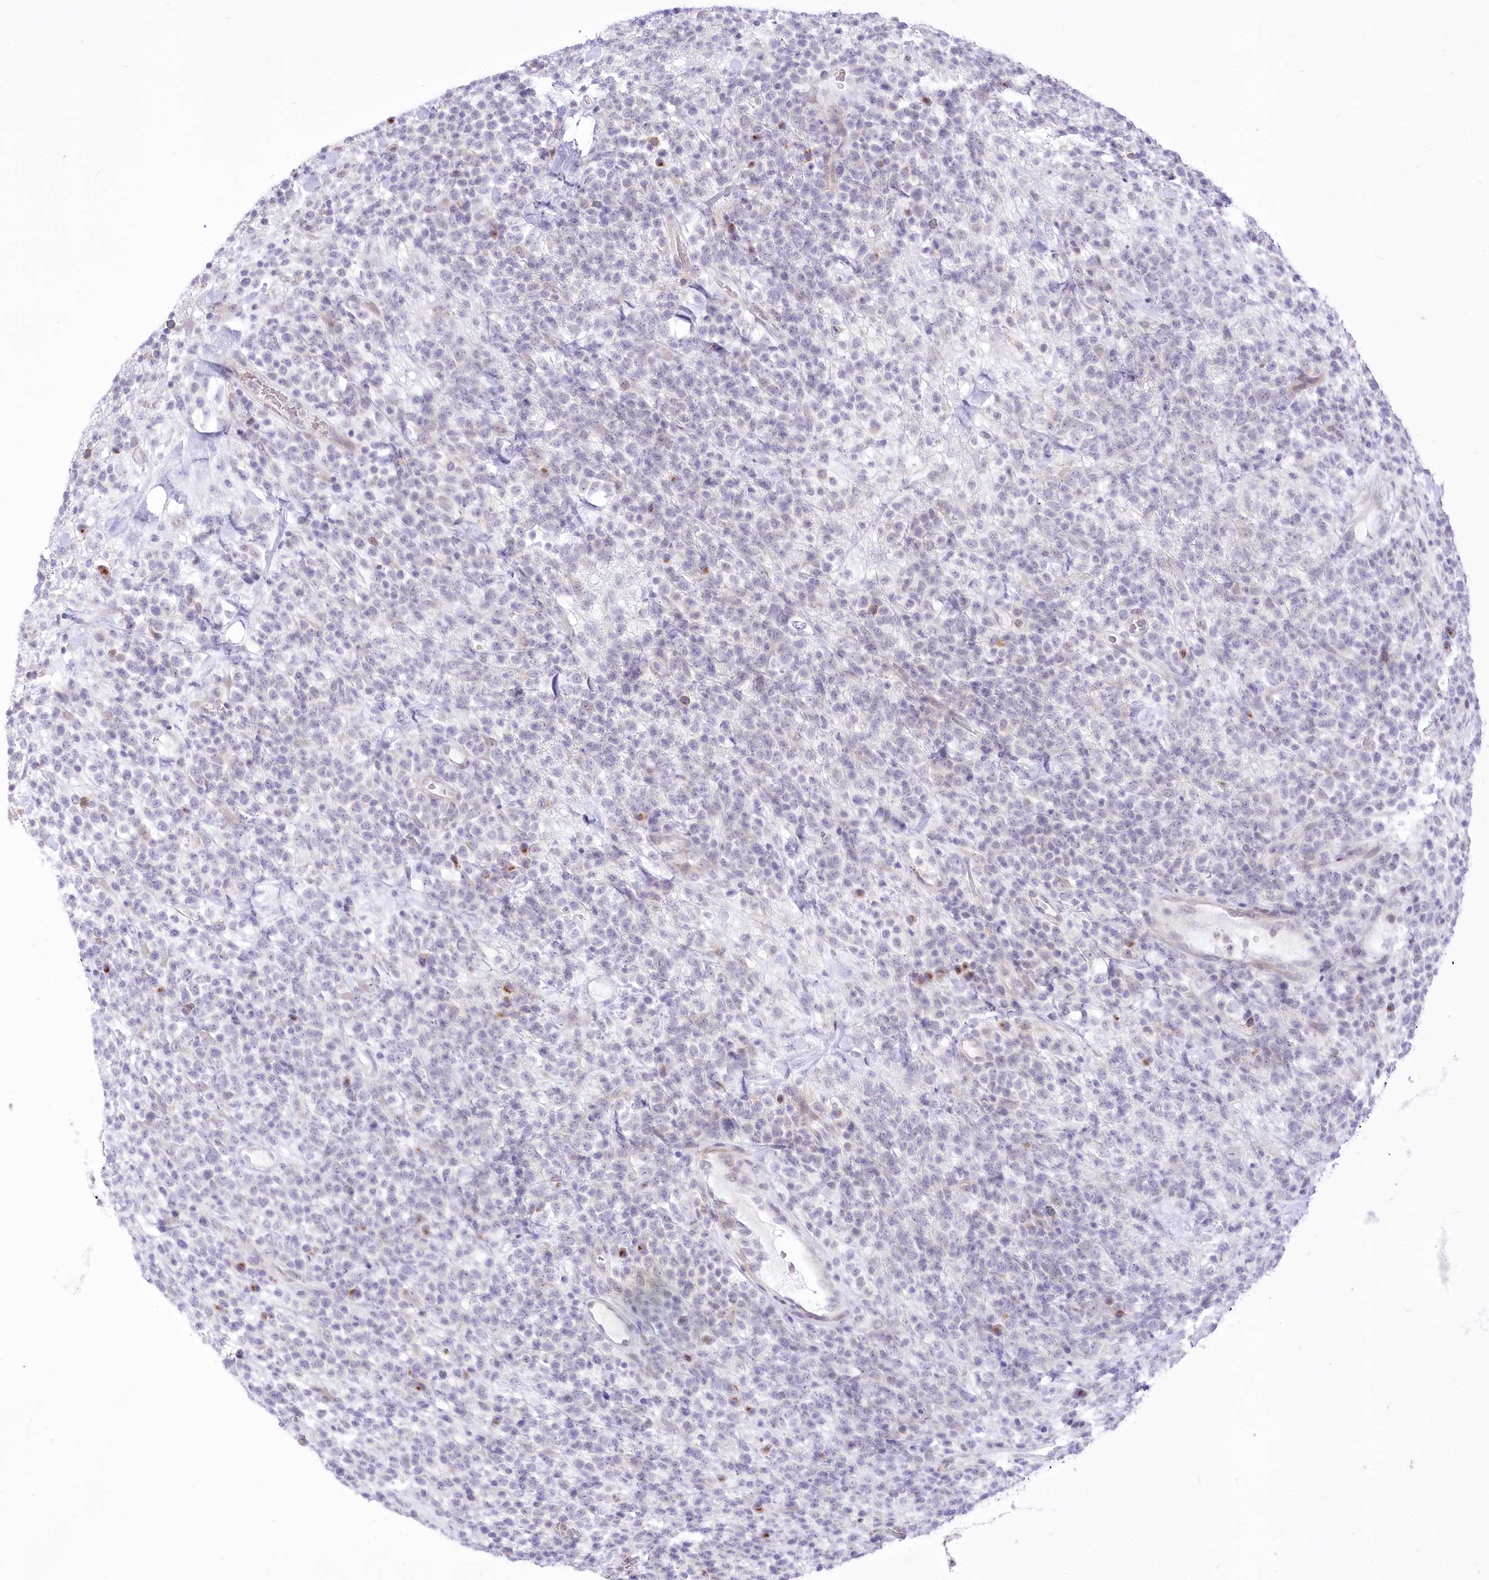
{"staining": {"intensity": "negative", "quantity": "none", "location": "none"}, "tissue": "lymphoma", "cell_type": "Tumor cells", "image_type": "cancer", "snomed": [{"axis": "morphology", "description": "Malignant lymphoma, non-Hodgkin's type, High grade"}, {"axis": "topography", "description": "Colon"}], "caption": "Tumor cells are negative for brown protein staining in lymphoma.", "gene": "BEND7", "patient": {"sex": "female", "age": 53}}